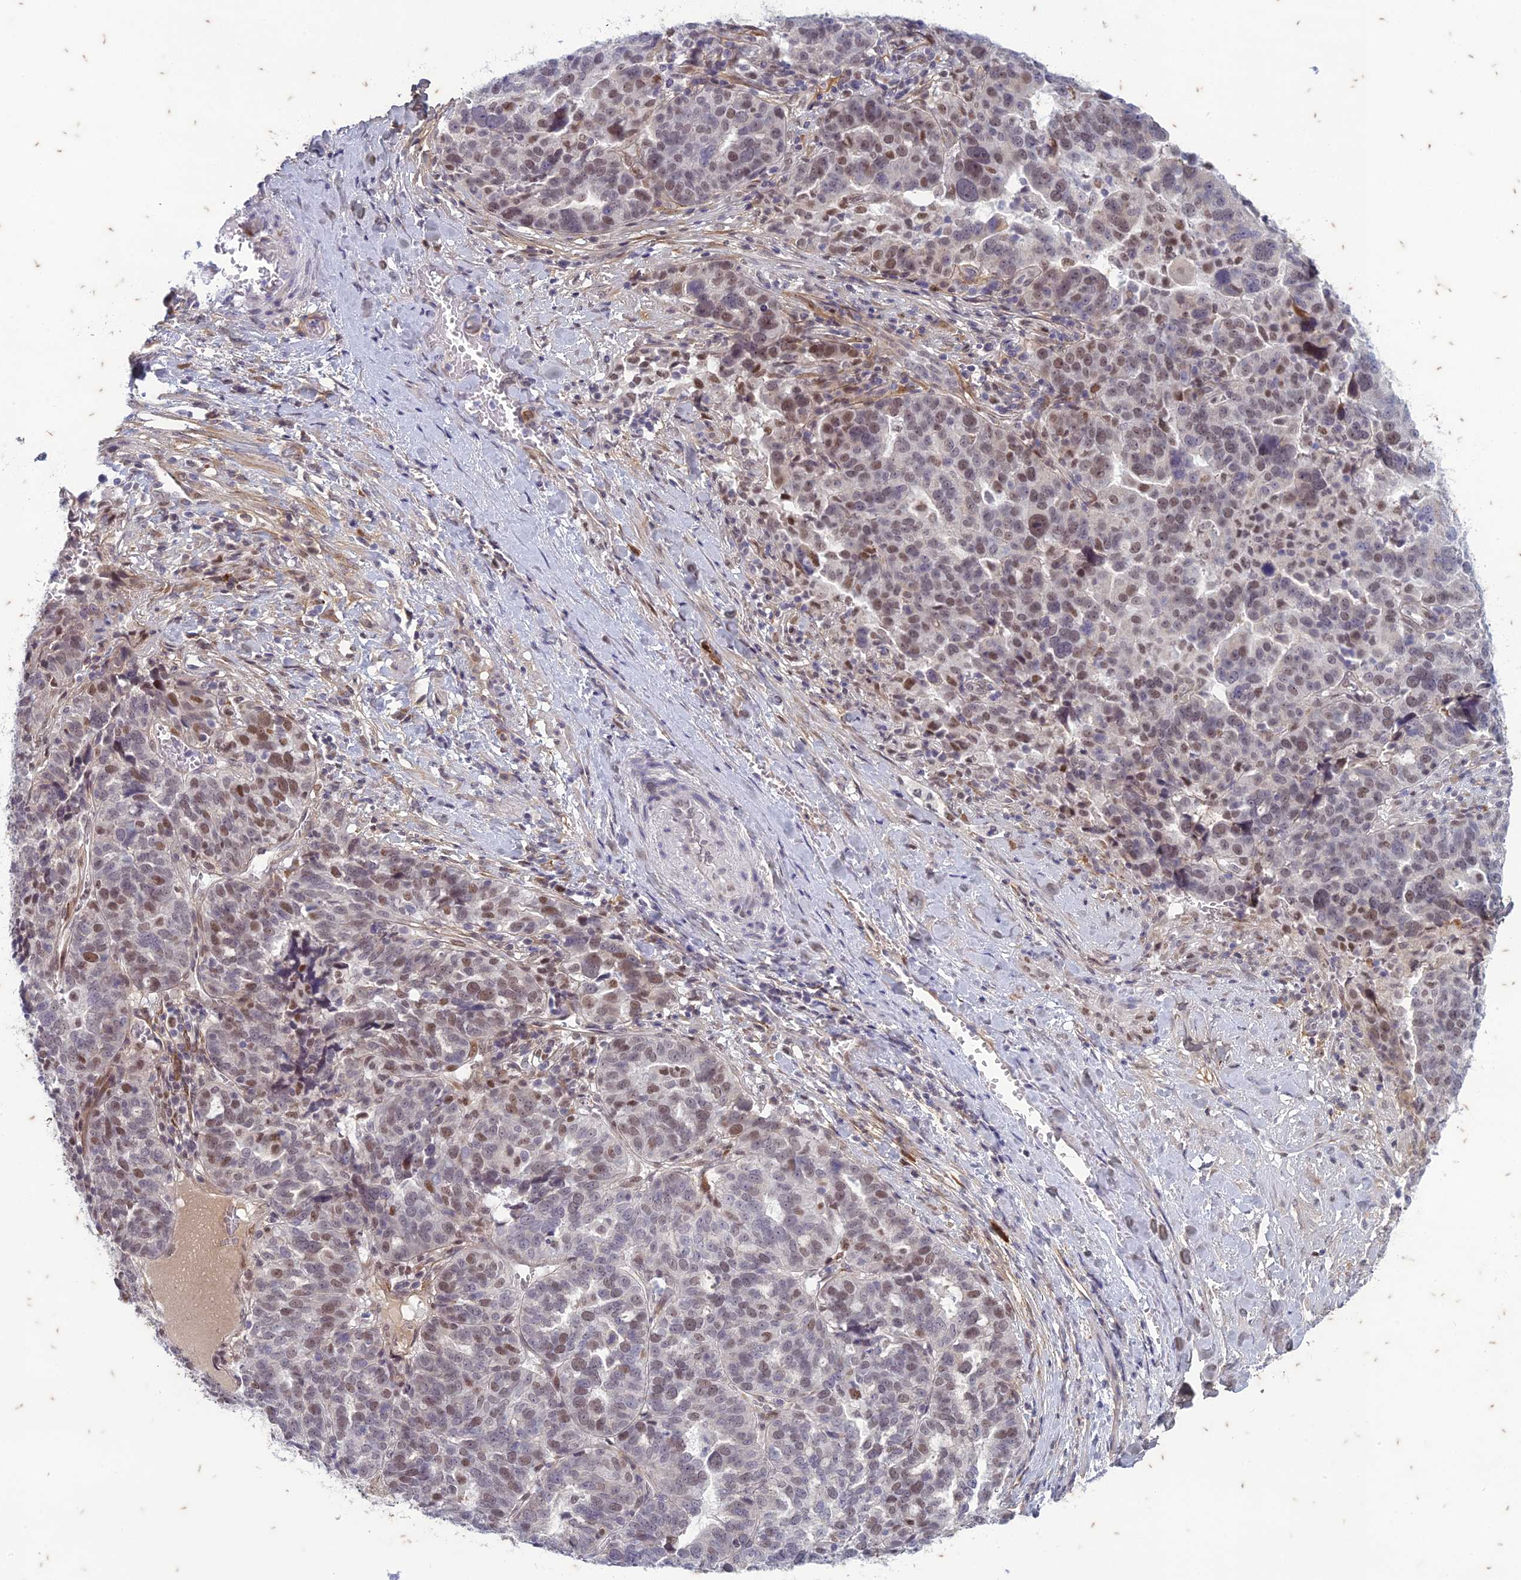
{"staining": {"intensity": "moderate", "quantity": "25%-75%", "location": "nuclear"}, "tissue": "ovarian cancer", "cell_type": "Tumor cells", "image_type": "cancer", "snomed": [{"axis": "morphology", "description": "Cystadenocarcinoma, serous, NOS"}, {"axis": "topography", "description": "Ovary"}], "caption": "DAB (3,3'-diaminobenzidine) immunohistochemical staining of human serous cystadenocarcinoma (ovarian) displays moderate nuclear protein expression in approximately 25%-75% of tumor cells.", "gene": "PABPN1L", "patient": {"sex": "female", "age": 59}}